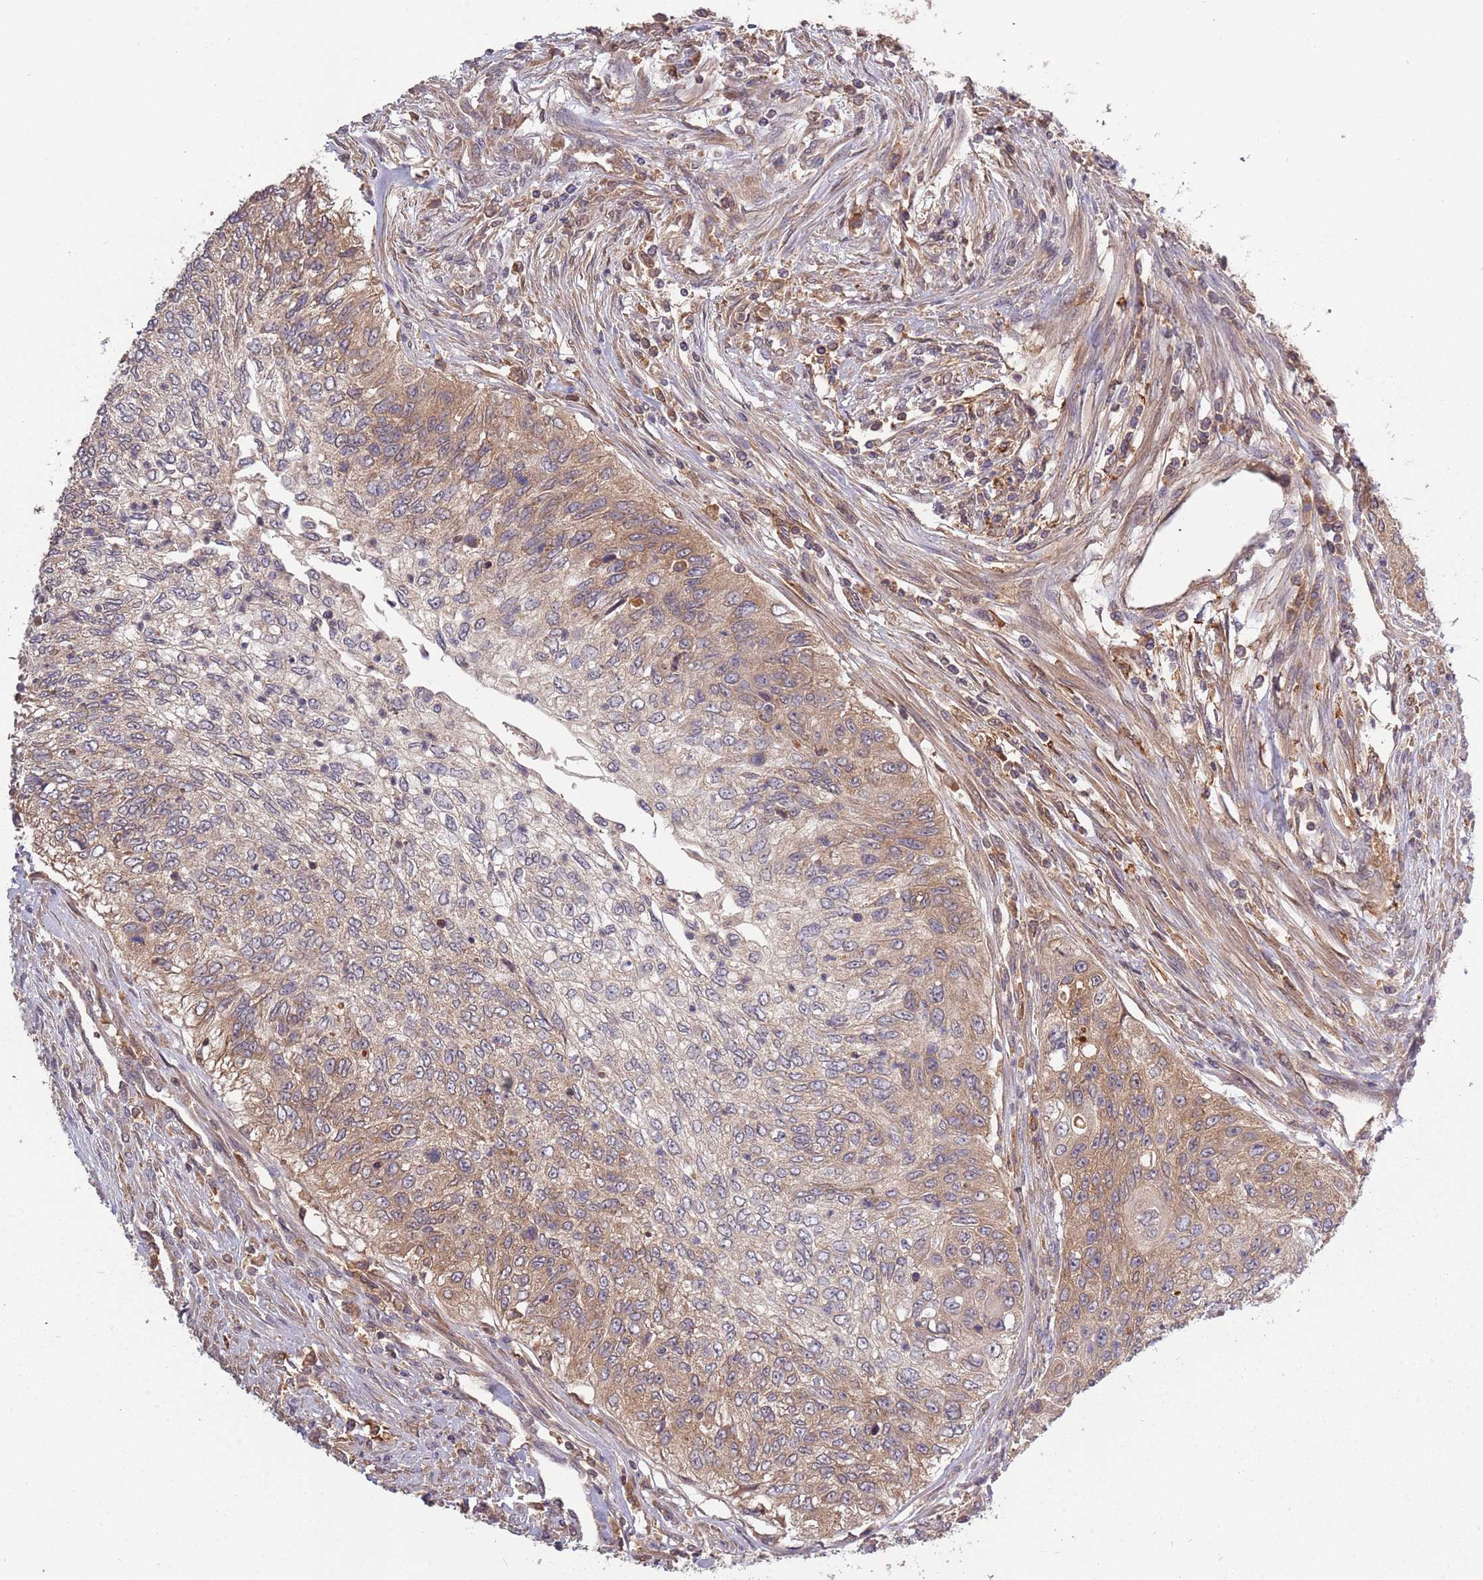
{"staining": {"intensity": "moderate", "quantity": "25%-75%", "location": "cytoplasmic/membranous"}, "tissue": "urothelial cancer", "cell_type": "Tumor cells", "image_type": "cancer", "snomed": [{"axis": "morphology", "description": "Urothelial carcinoma, High grade"}, {"axis": "topography", "description": "Urinary bladder"}], "caption": "The micrograph shows a brown stain indicating the presence of a protein in the cytoplasmic/membranous of tumor cells in urothelial cancer.", "gene": "USP32", "patient": {"sex": "female", "age": 60}}